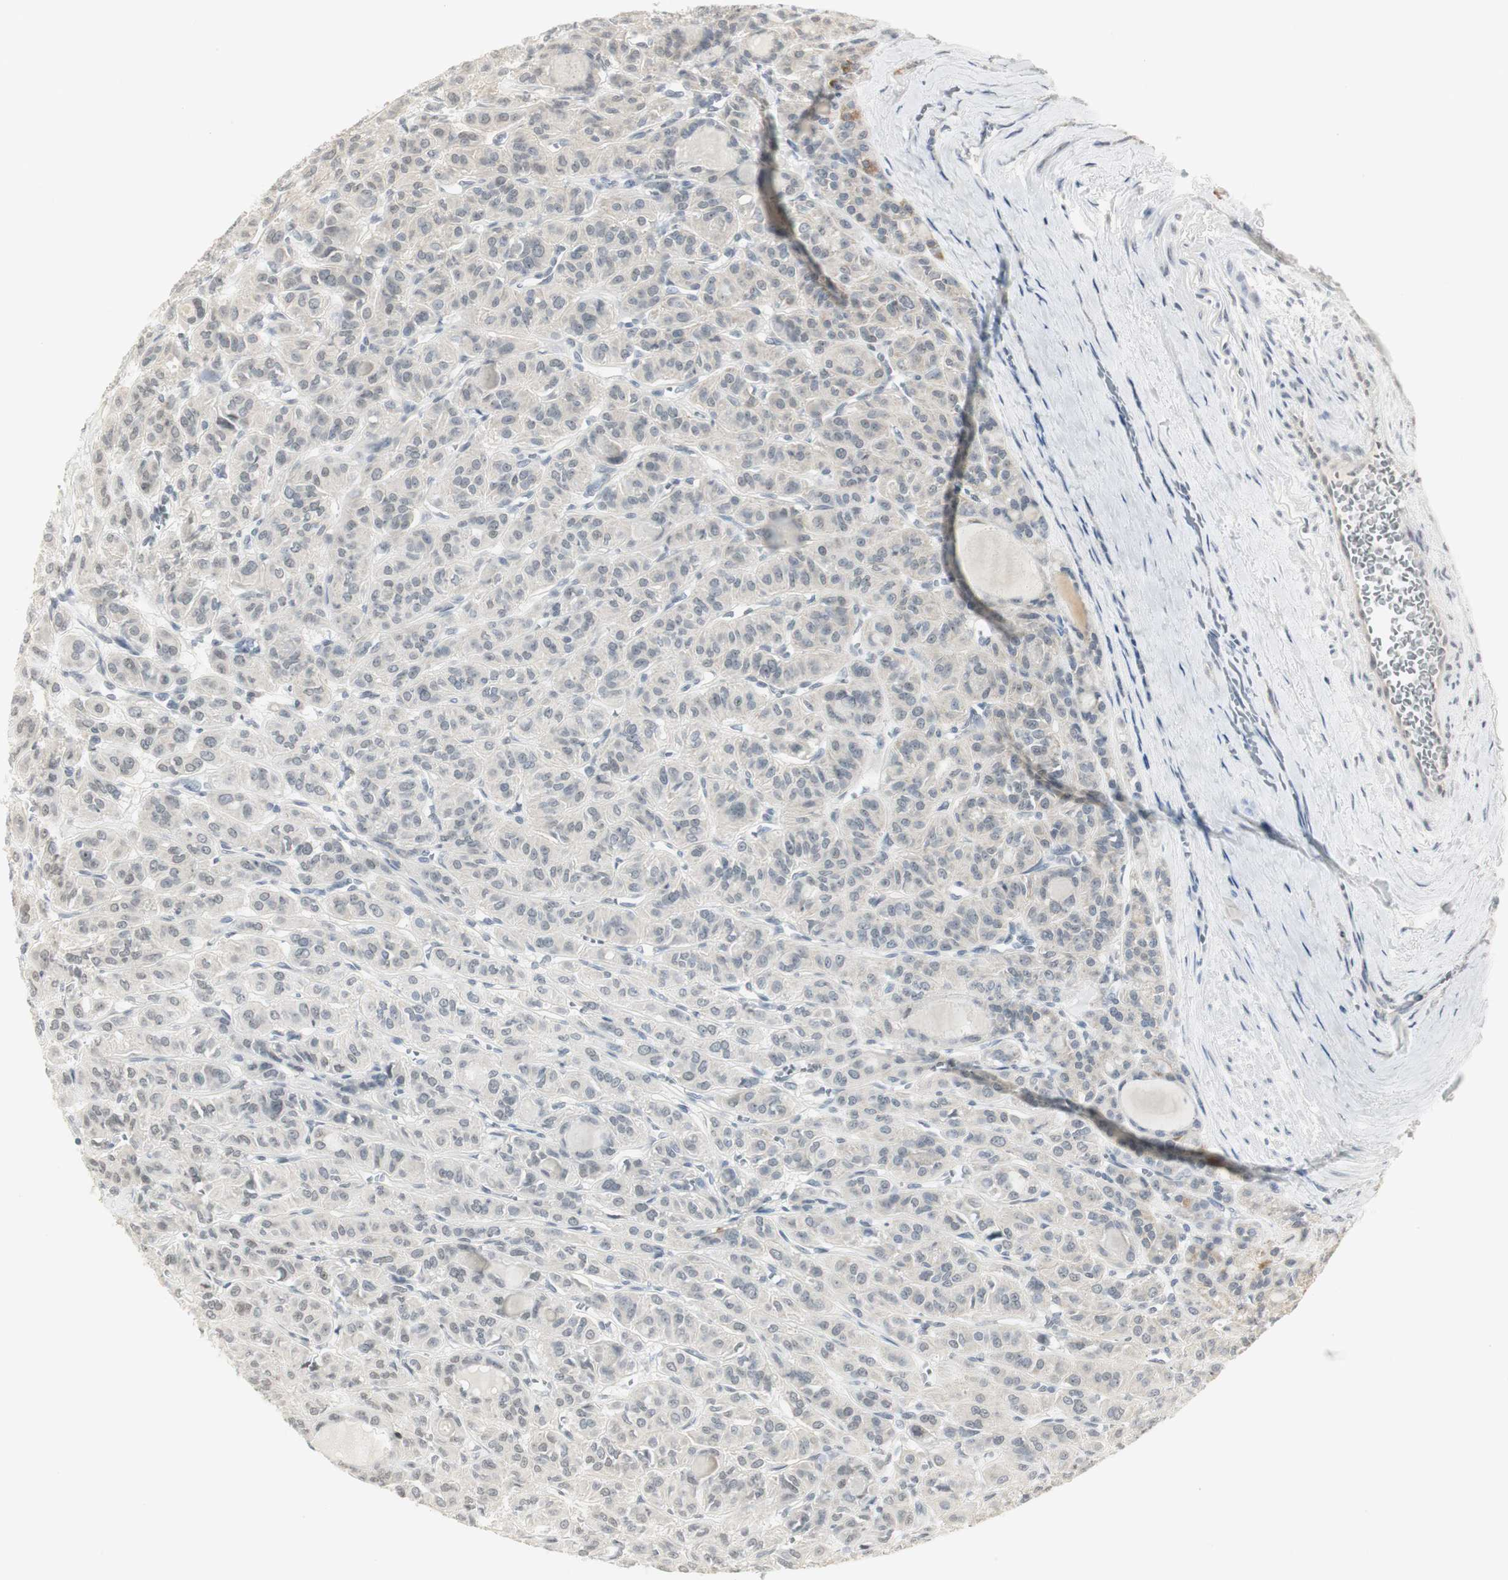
{"staining": {"intensity": "weak", "quantity": "25%-75%", "location": "cytoplasmic/membranous"}, "tissue": "thyroid cancer", "cell_type": "Tumor cells", "image_type": "cancer", "snomed": [{"axis": "morphology", "description": "Follicular adenoma carcinoma, NOS"}, {"axis": "topography", "description": "Thyroid gland"}], "caption": "Immunohistochemistry (IHC) of thyroid cancer demonstrates low levels of weak cytoplasmic/membranous positivity in approximately 25%-75% of tumor cells. (IHC, brightfield microscopy, high magnification).", "gene": "ELOA", "patient": {"sex": "female", "age": 71}}